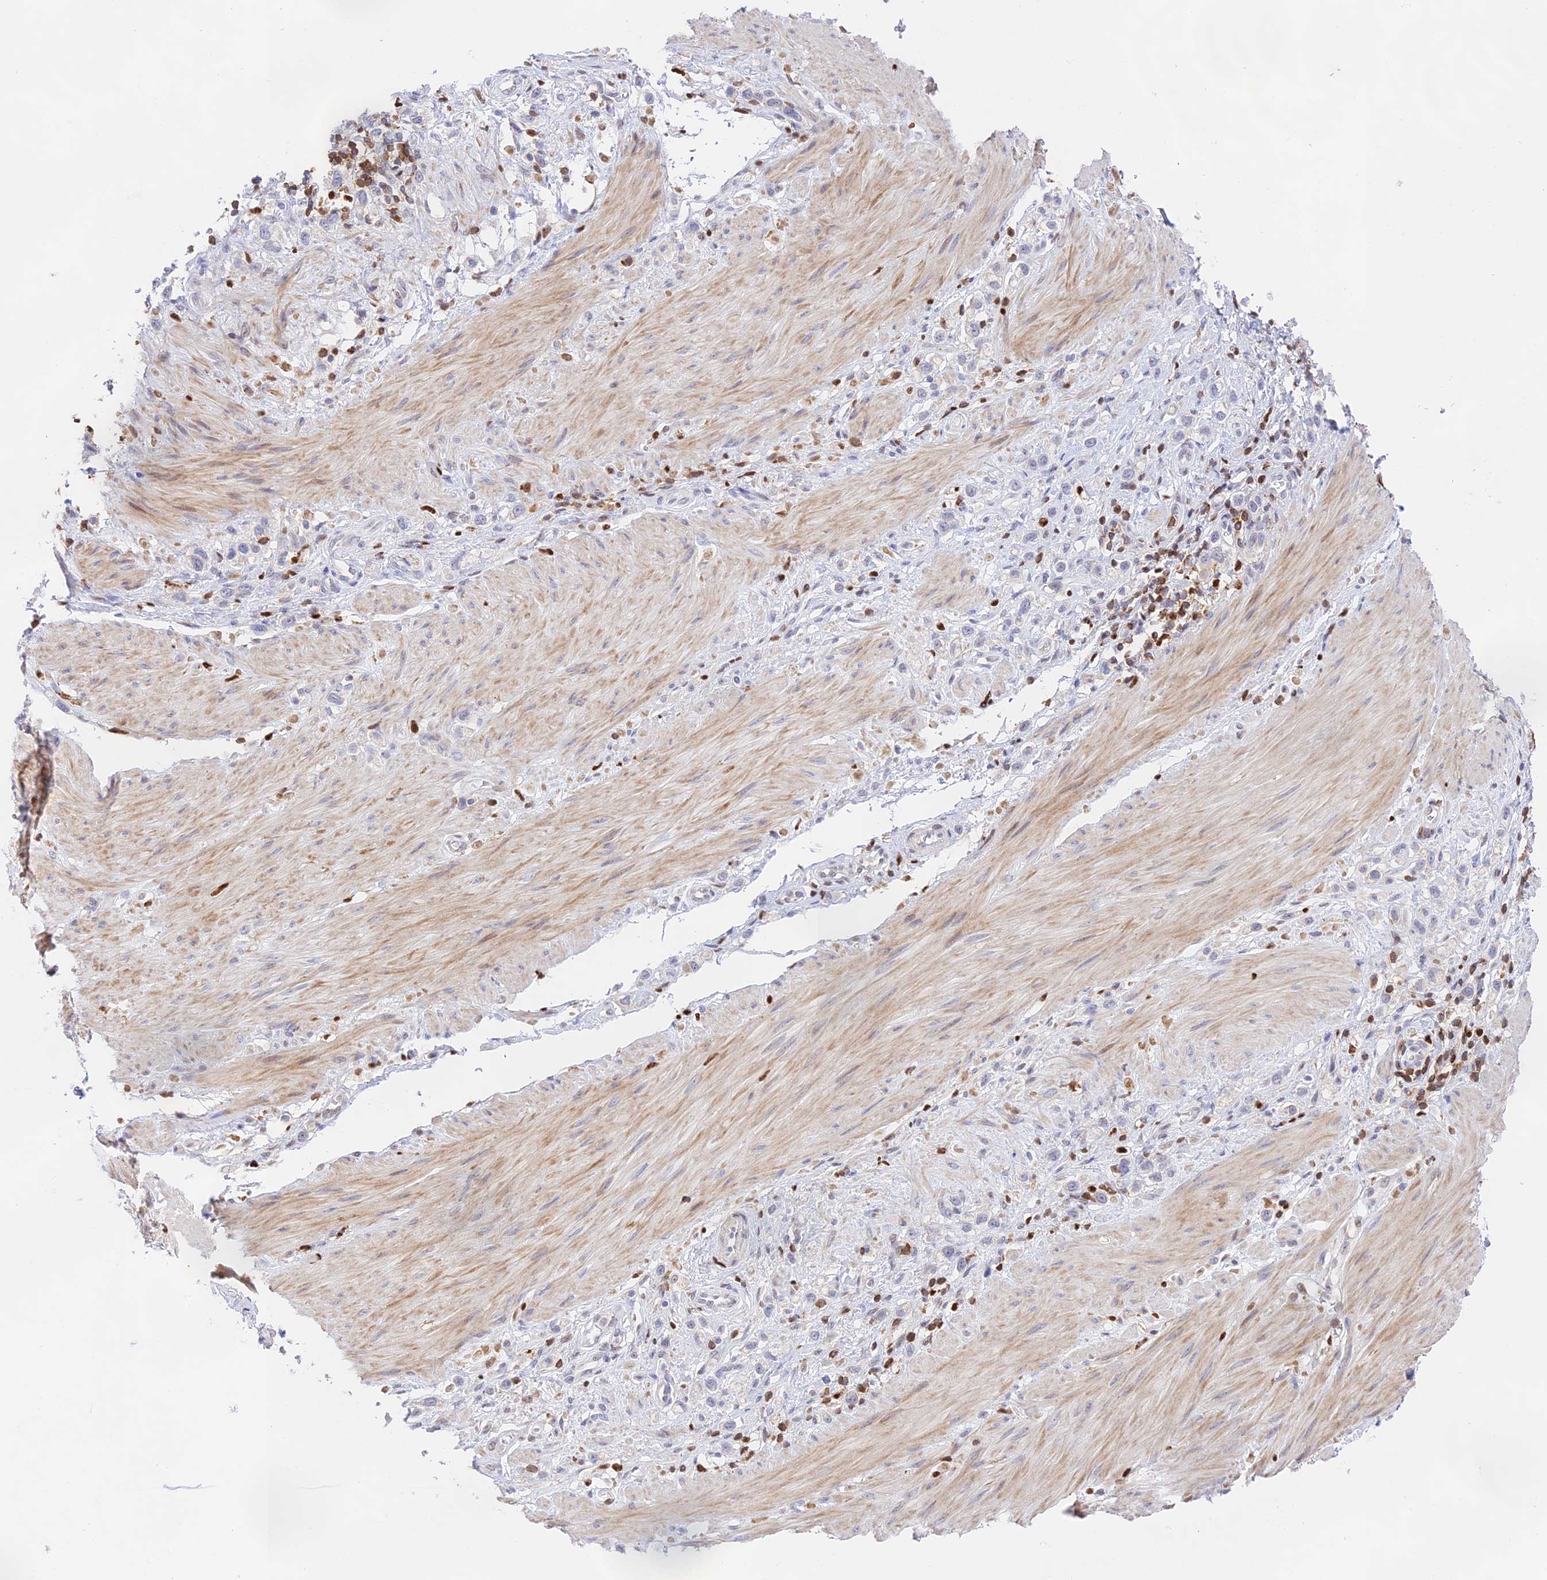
{"staining": {"intensity": "negative", "quantity": "none", "location": "none"}, "tissue": "stomach cancer", "cell_type": "Tumor cells", "image_type": "cancer", "snomed": [{"axis": "morphology", "description": "Adenocarcinoma, NOS"}, {"axis": "topography", "description": "Stomach"}], "caption": "This is an IHC histopathology image of stomach cancer (adenocarcinoma). There is no positivity in tumor cells.", "gene": "DENND1C", "patient": {"sex": "female", "age": 65}}